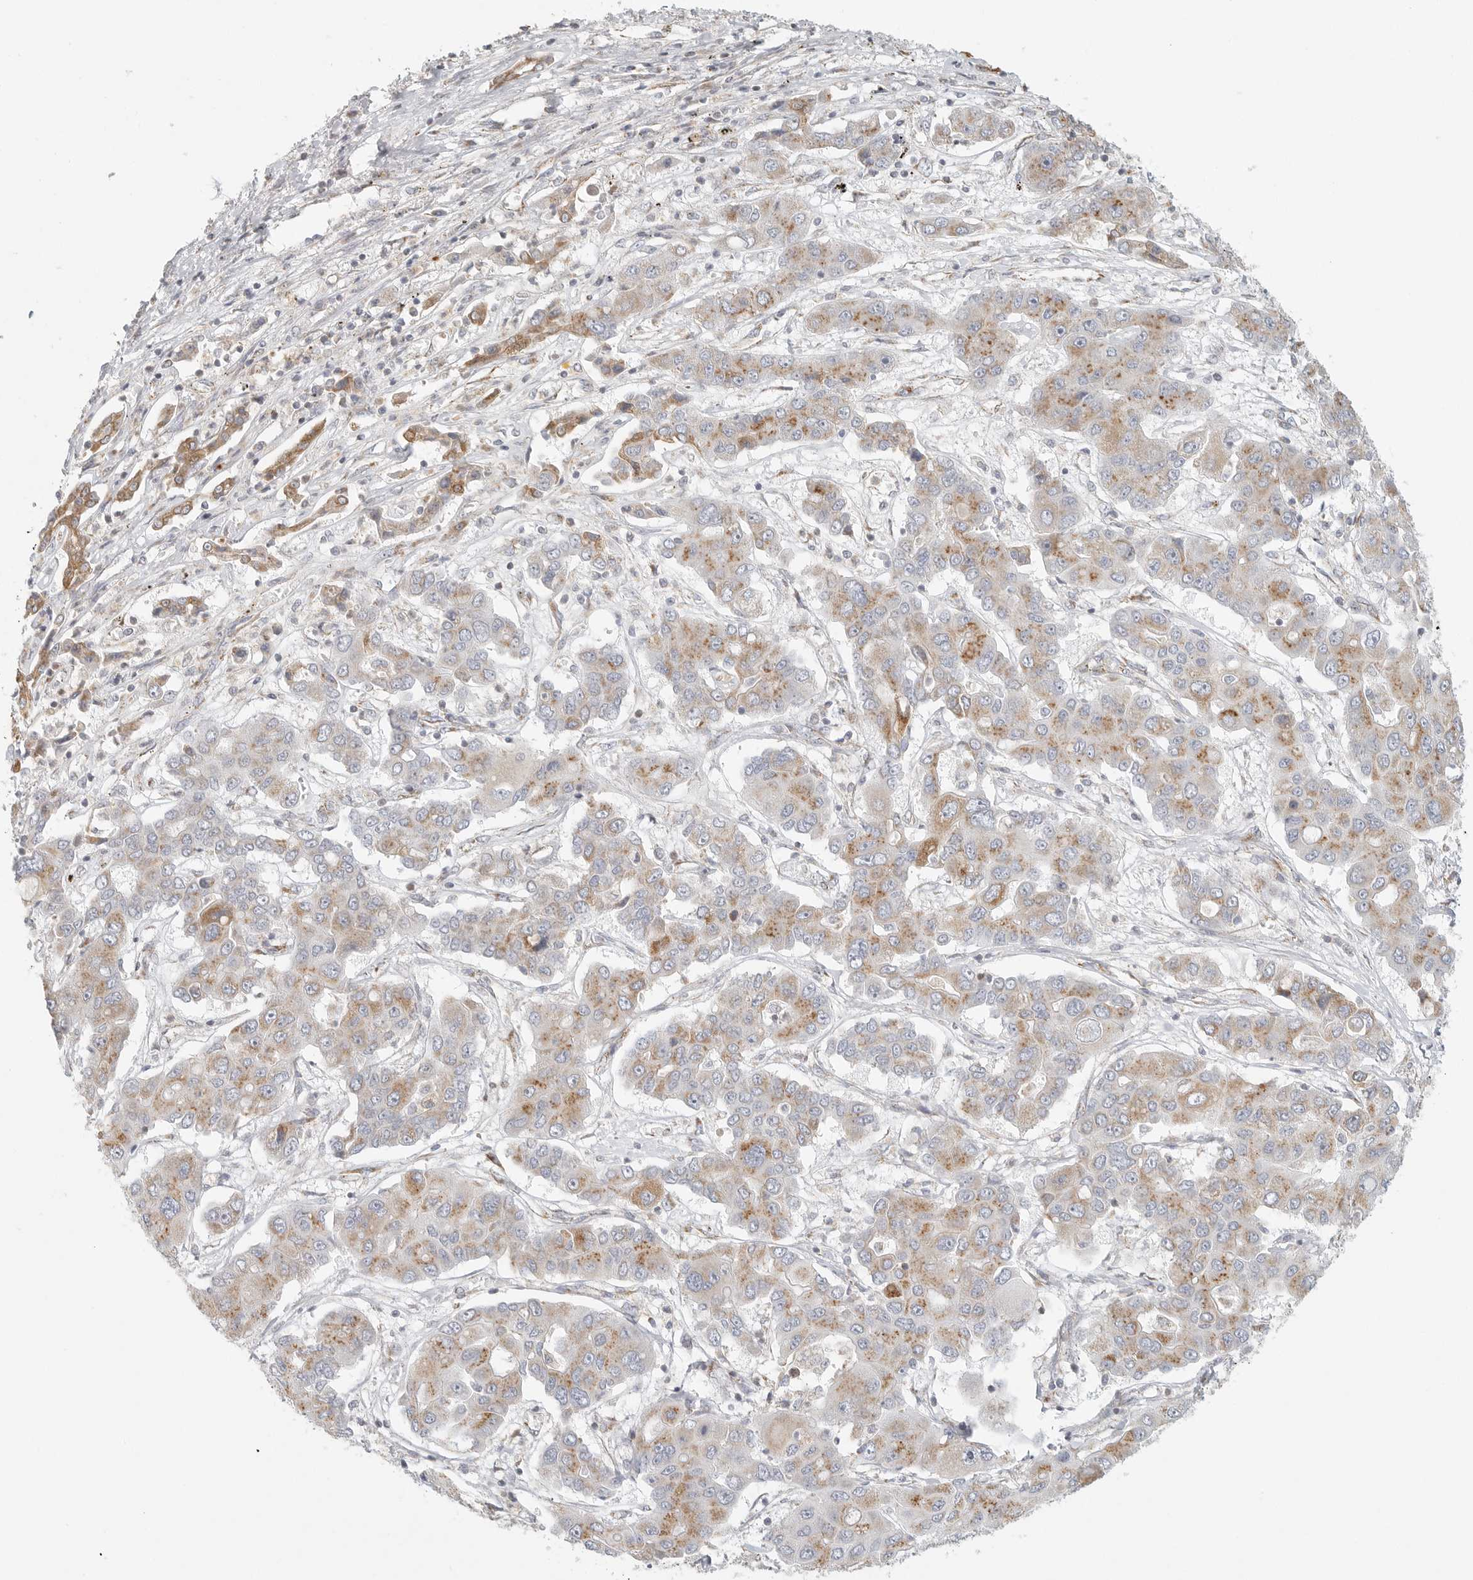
{"staining": {"intensity": "moderate", "quantity": ">75%", "location": "cytoplasmic/membranous"}, "tissue": "liver cancer", "cell_type": "Tumor cells", "image_type": "cancer", "snomed": [{"axis": "morphology", "description": "Cholangiocarcinoma"}, {"axis": "topography", "description": "Liver"}], "caption": "Human liver cancer stained with a protein marker reveals moderate staining in tumor cells.", "gene": "SLC25A26", "patient": {"sex": "male", "age": 67}}